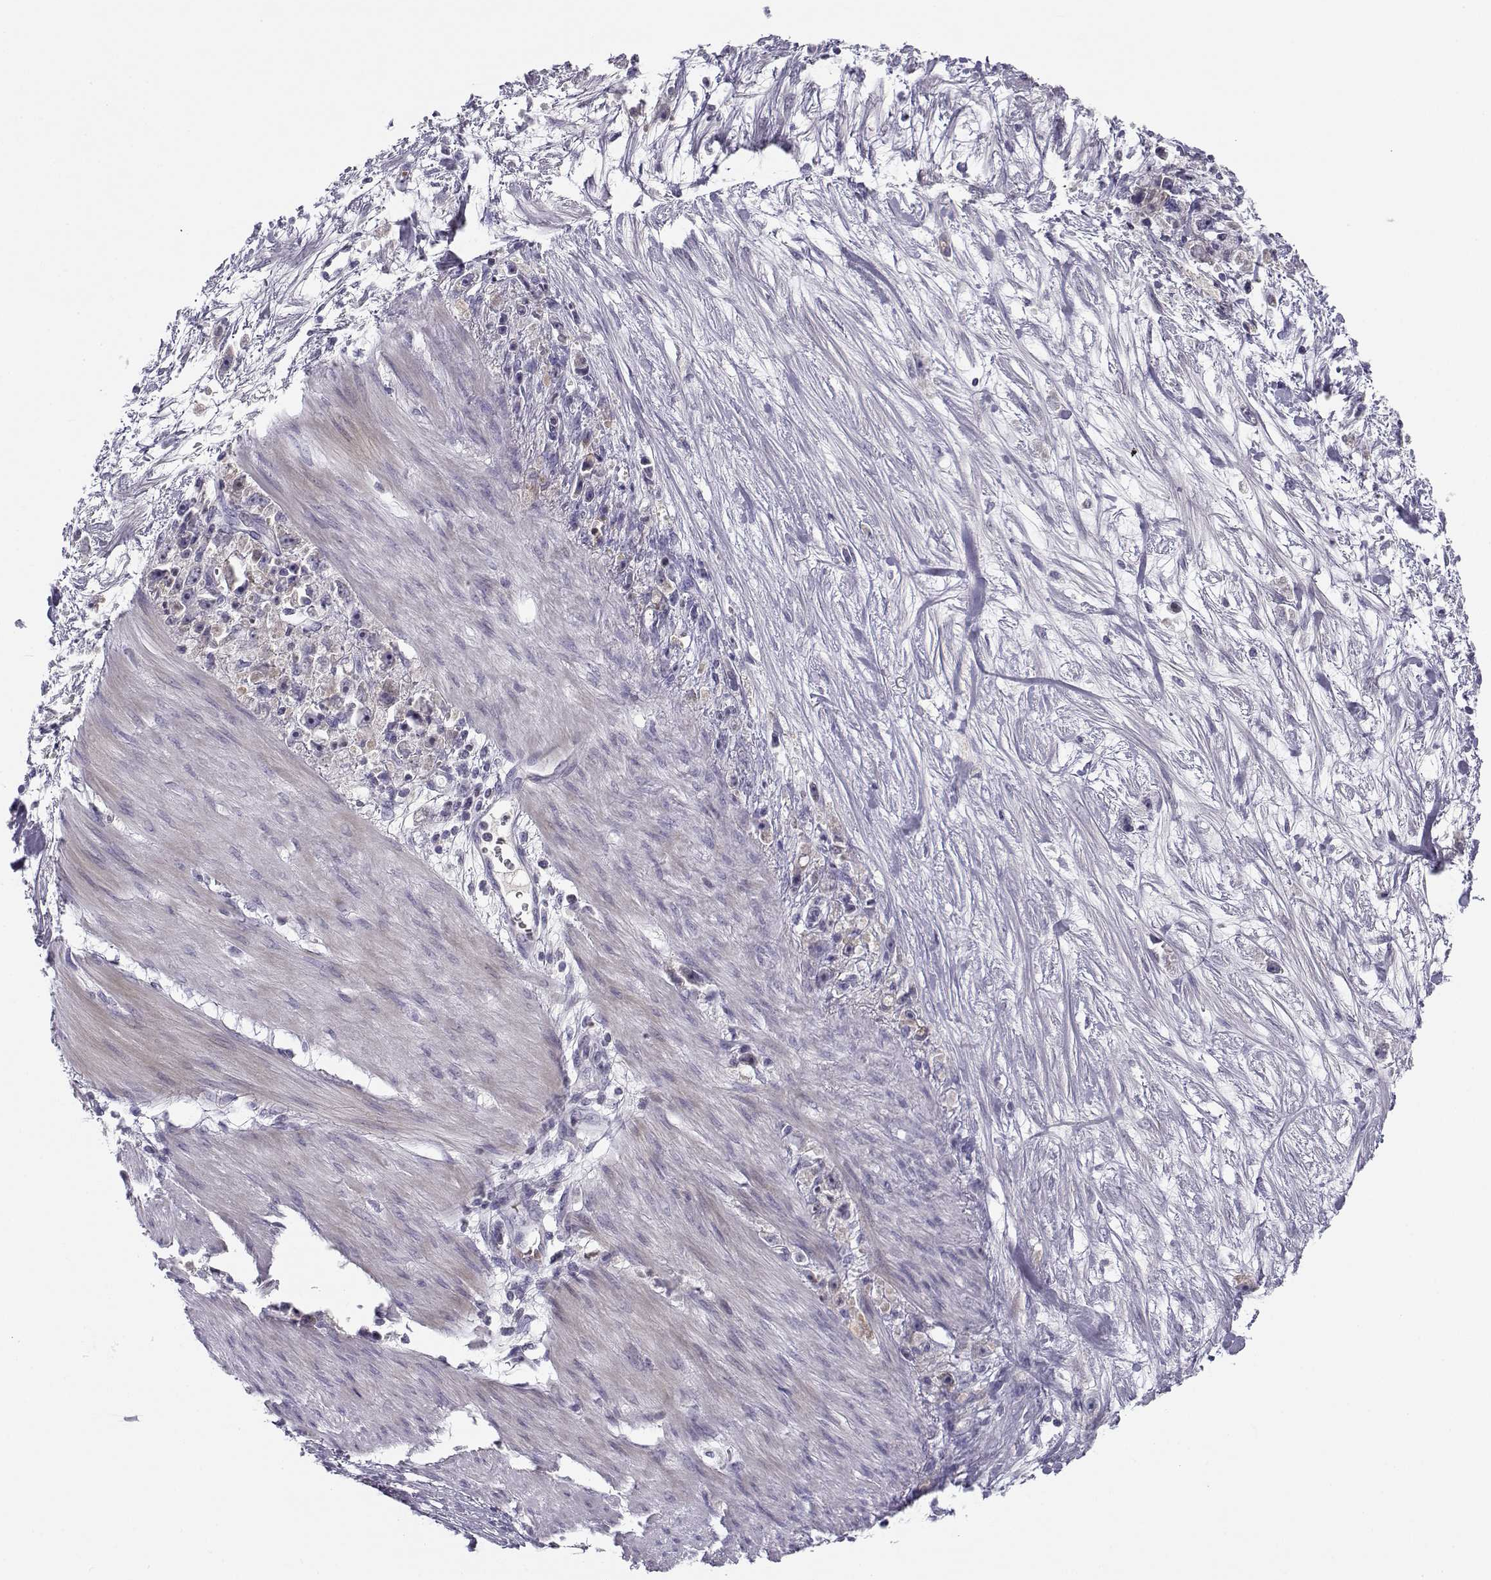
{"staining": {"intensity": "negative", "quantity": "none", "location": "none"}, "tissue": "stomach cancer", "cell_type": "Tumor cells", "image_type": "cancer", "snomed": [{"axis": "morphology", "description": "Adenocarcinoma, NOS"}, {"axis": "topography", "description": "Stomach"}], "caption": "Immunohistochemical staining of human adenocarcinoma (stomach) exhibits no significant staining in tumor cells. Brightfield microscopy of IHC stained with DAB (3,3'-diaminobenzidine) (brown) and hematoxylin (blue), captured at high magnification.", "gene": "DDX25", "patient": {"sex": "female", "age": 59}}